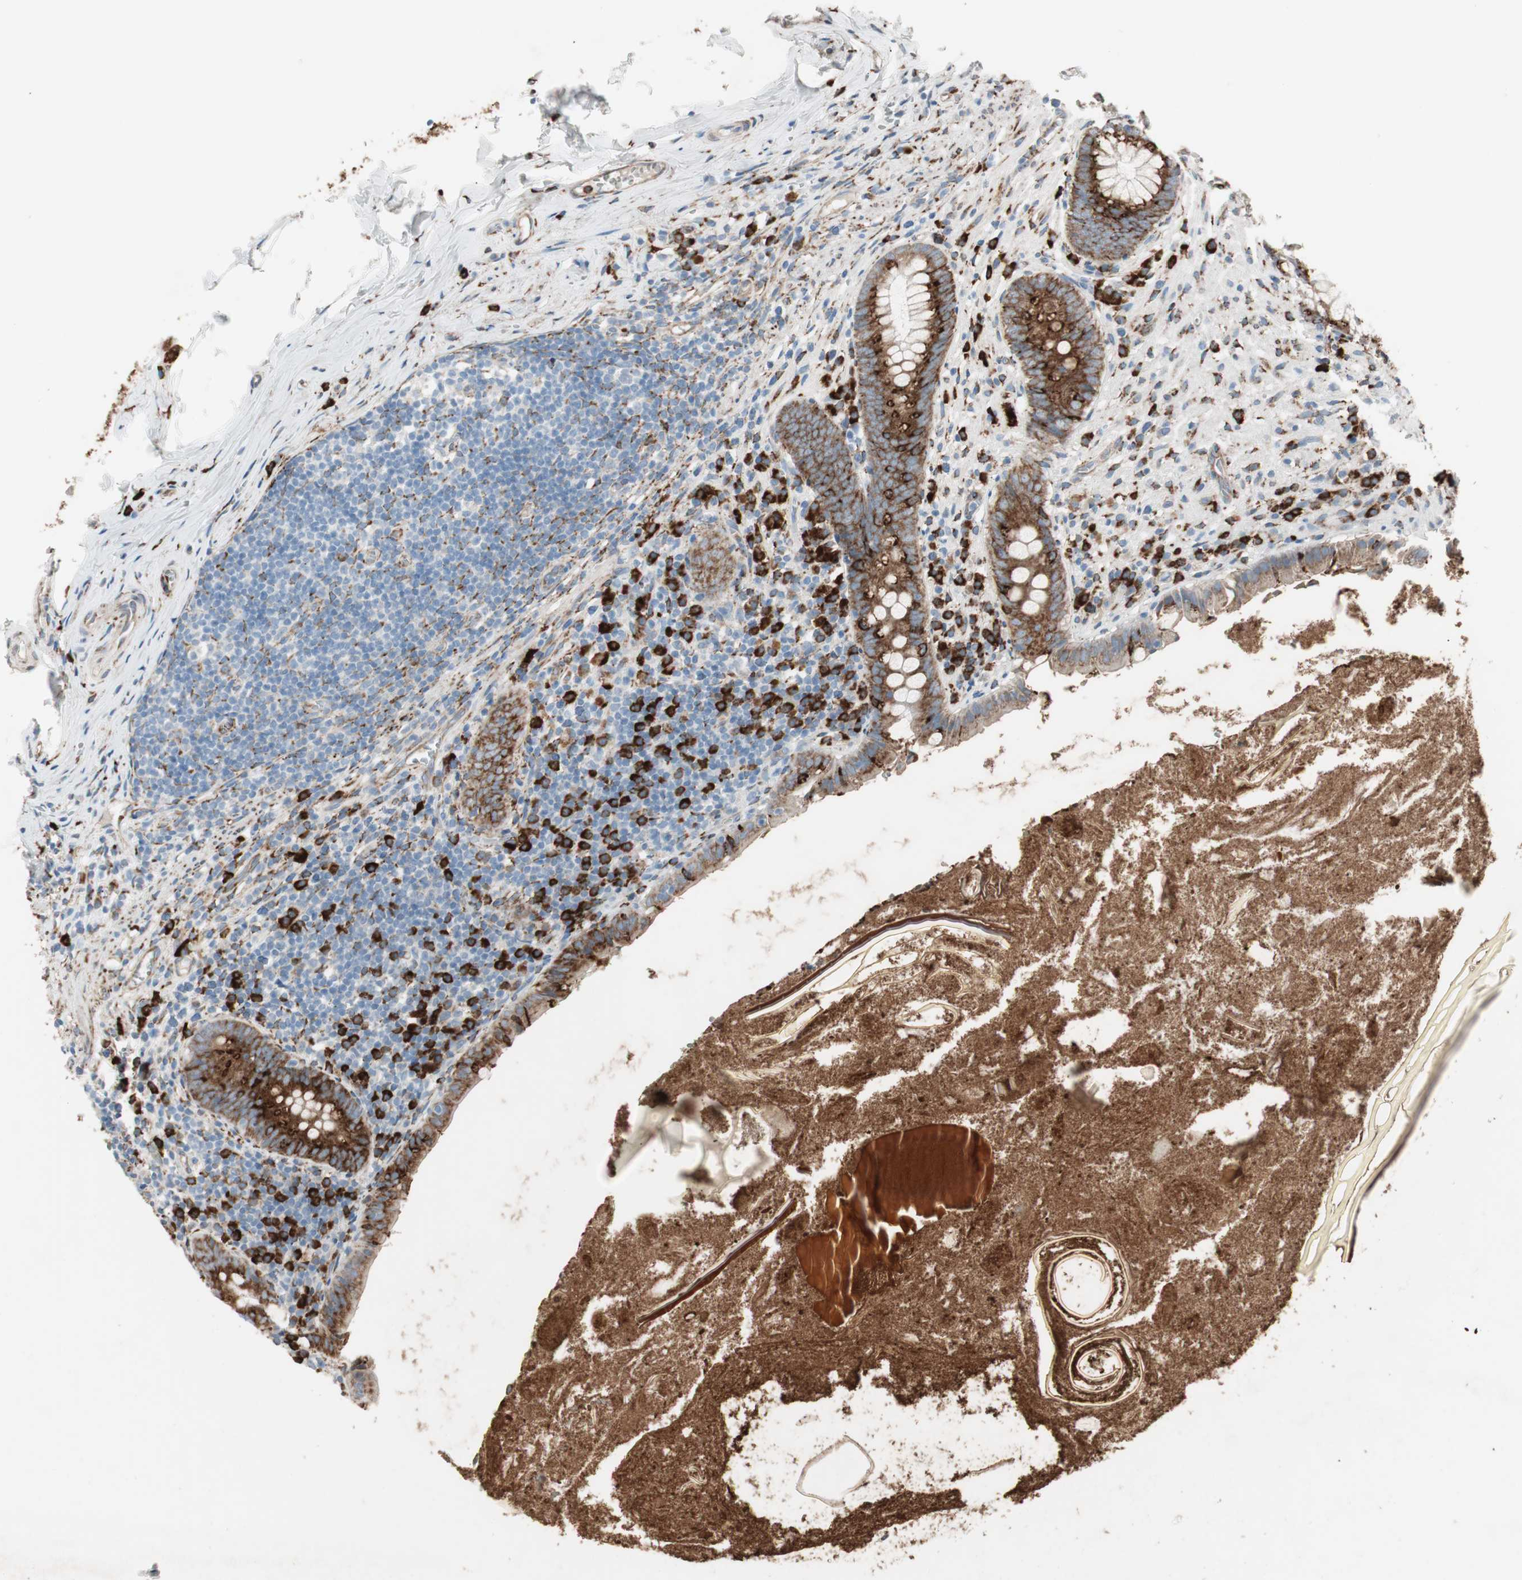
{"staining": {"intensity": "strong", "quantity": ">75%", "location": "cytoplasmic/membranous"}, "tissue": "appendix", "cell_type": "Glandular cells", "image_type": "normal", "snomed": [{"axis": "morphology", "description": "Normal tissue, NOS"}, {"axis": "topography", "description": "Appendix"}], "caption": "Strong cytoplasmic/membranous staining for a protein is seen in approximately >75% of glandular cells of unremarkable appendix using immunohistochemistry (IHC).", "gene": "P4HTM", "patient": {"sex": "male", "age": 52}}